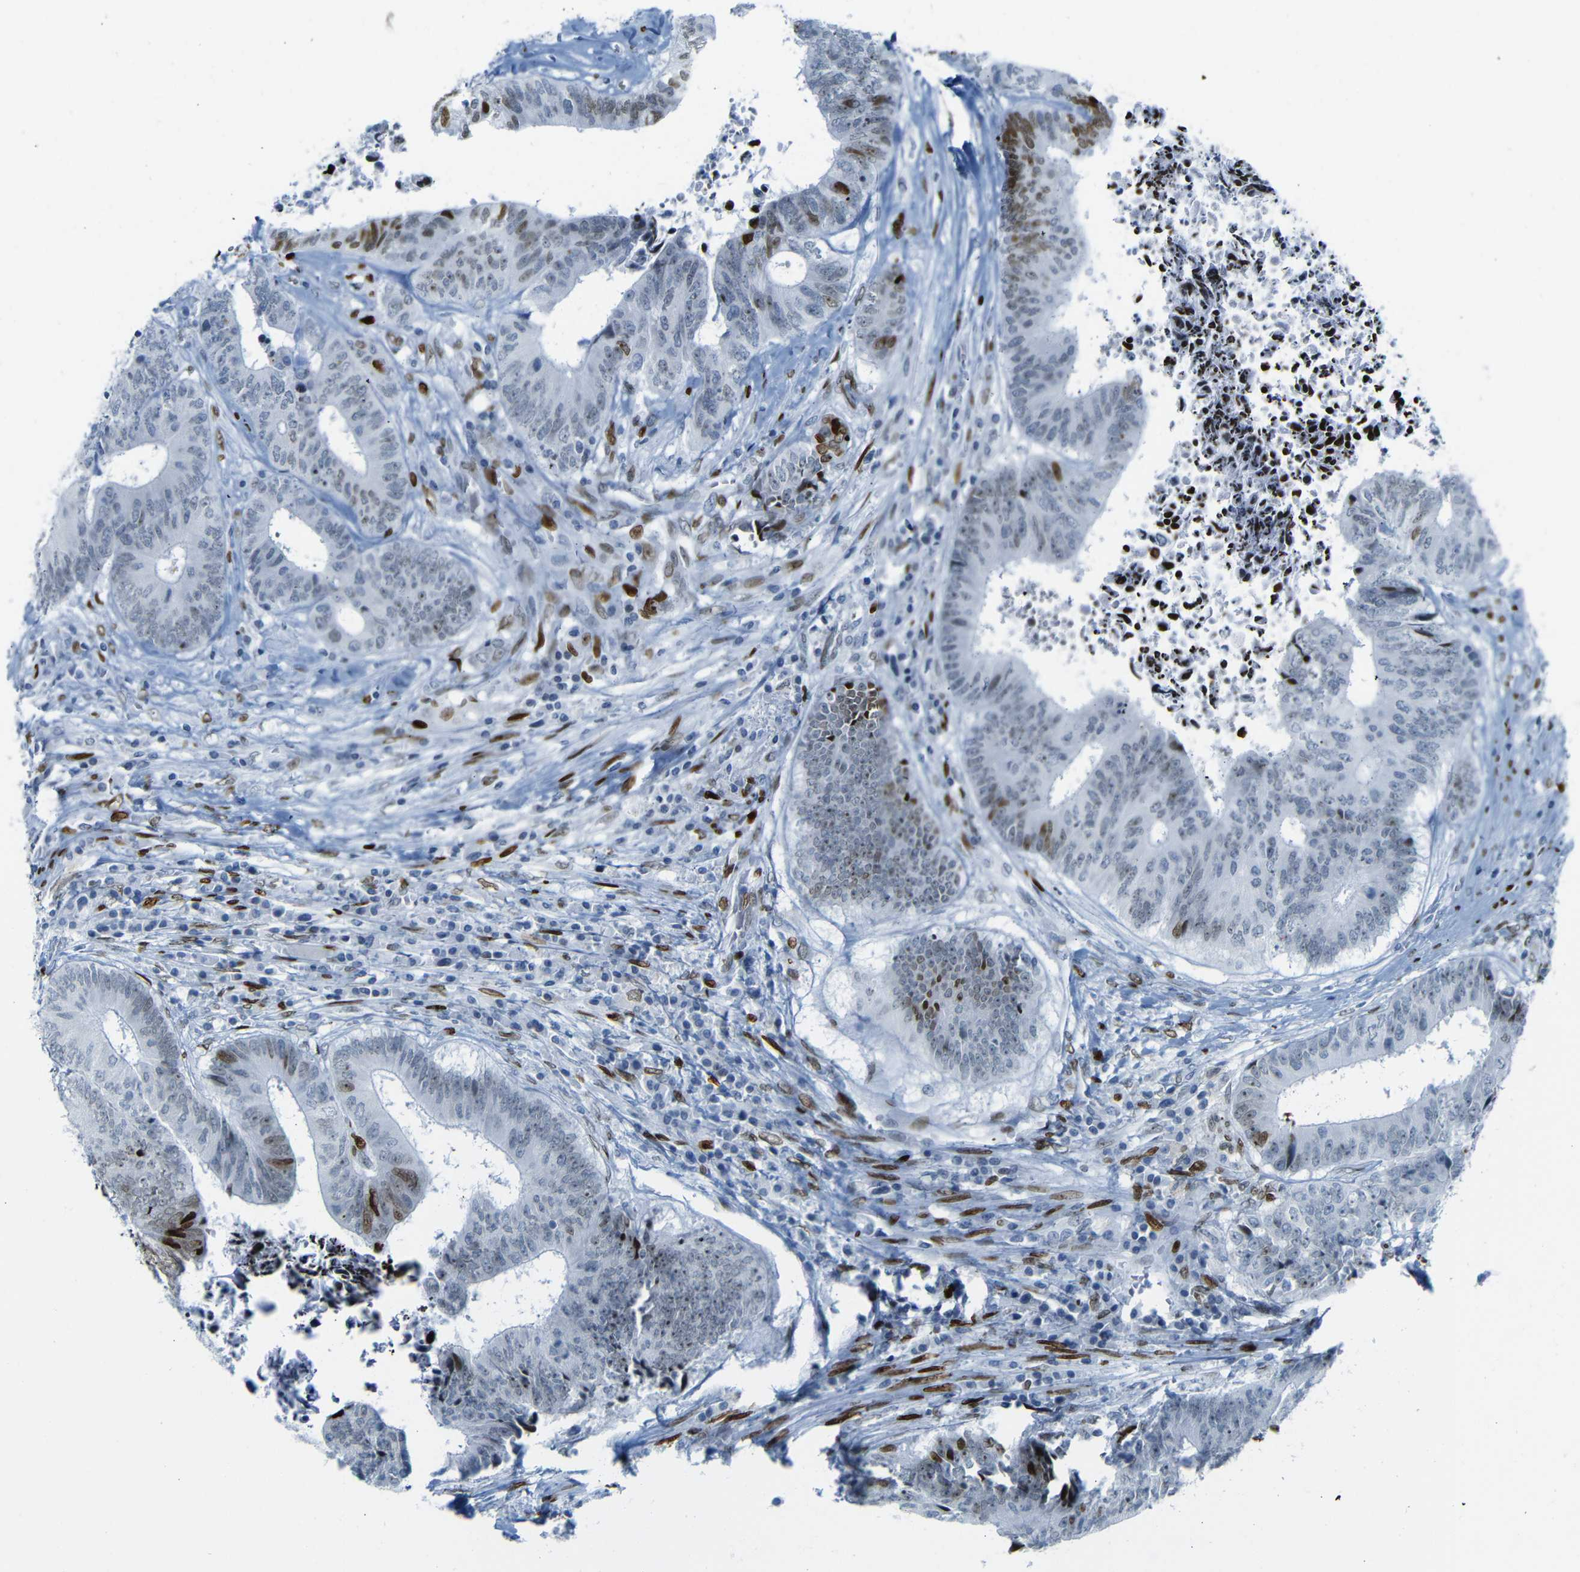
{"staining": {"intensity": "strong", "quantity": "25%-75%", "location": "nuclear"}, "tissue": "colorectal cancer", "cell_type": "Tumor cells", "image_type": "cancer", "snomed": [{"axis": "morphology", "description": "Adenocarcinoma, NOS"}, {"axis": "topography", "description": "Rectum"}], "caption": "Protein staining by immunohistochemistry (IHC) reveals strong nuclear expression in approximately 25%-75% of tumor cells in adenocarcinoma (colorectal).", "gene": "NPIPB15", "patient": {"sex": "male", "age": 72}}